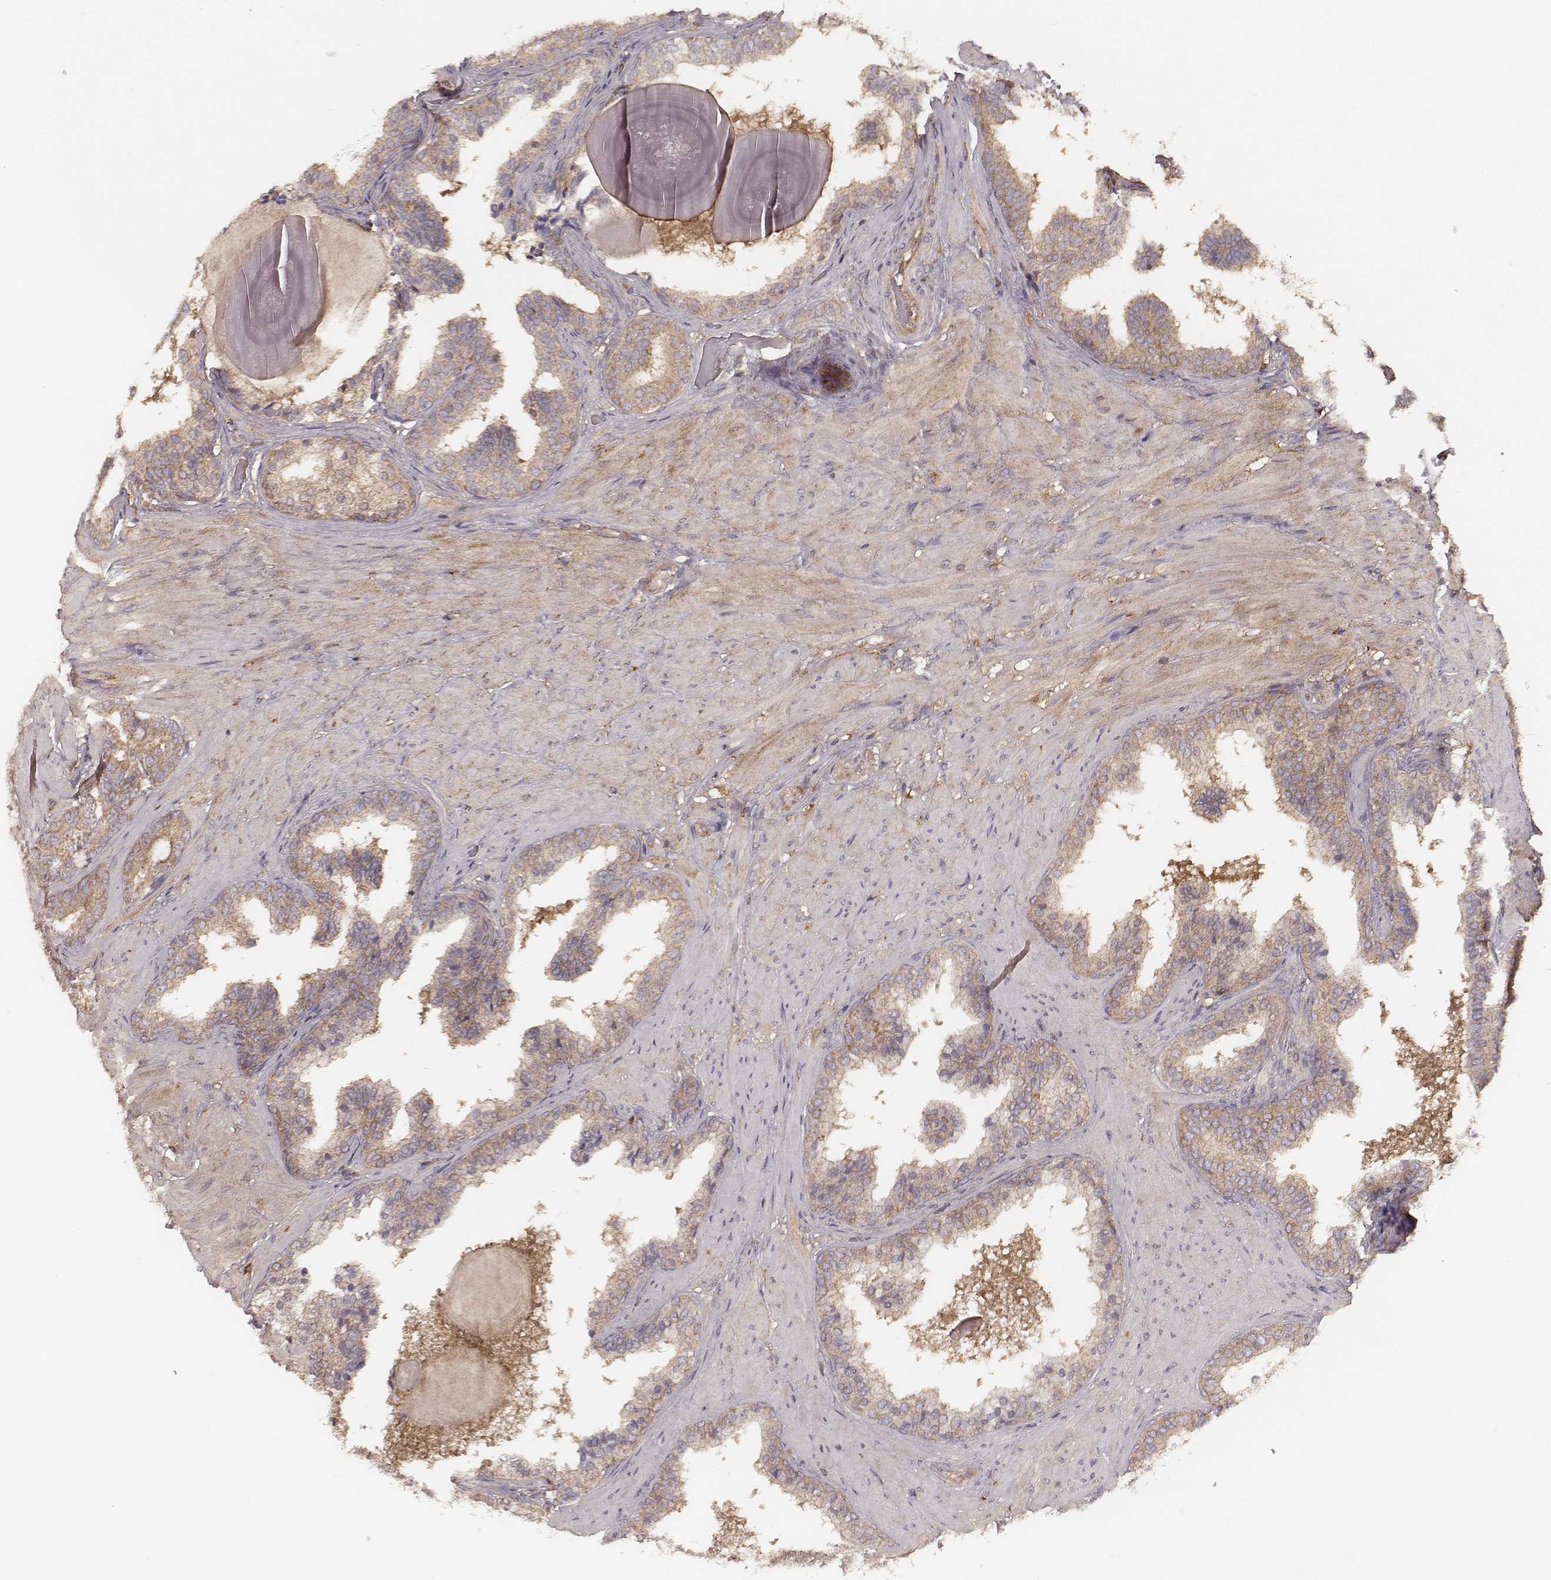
{"staining": {"intensity": "moderate", "quantity": ">75%", "location": "cytoplasmic/membranous"}, "tissue": "prostate cancer", "cell_type": "Tumor cells", "image_type": "cancer", "snomed": [{"axis": "morphology", "description": "Adenocarcinoma, Low grade"}, {"axis": "topography", "description": "Prostate"}], "caption": "Brown immunohistochemical staining in prostate cancer (adenocarcinoma (low-grade)) demonstrates moderate cytoplasmic/membranous positivity in approximately >75% of tumor cells.", "gene": "CARS1", "patient": {"sex": "male", "age": 60}}